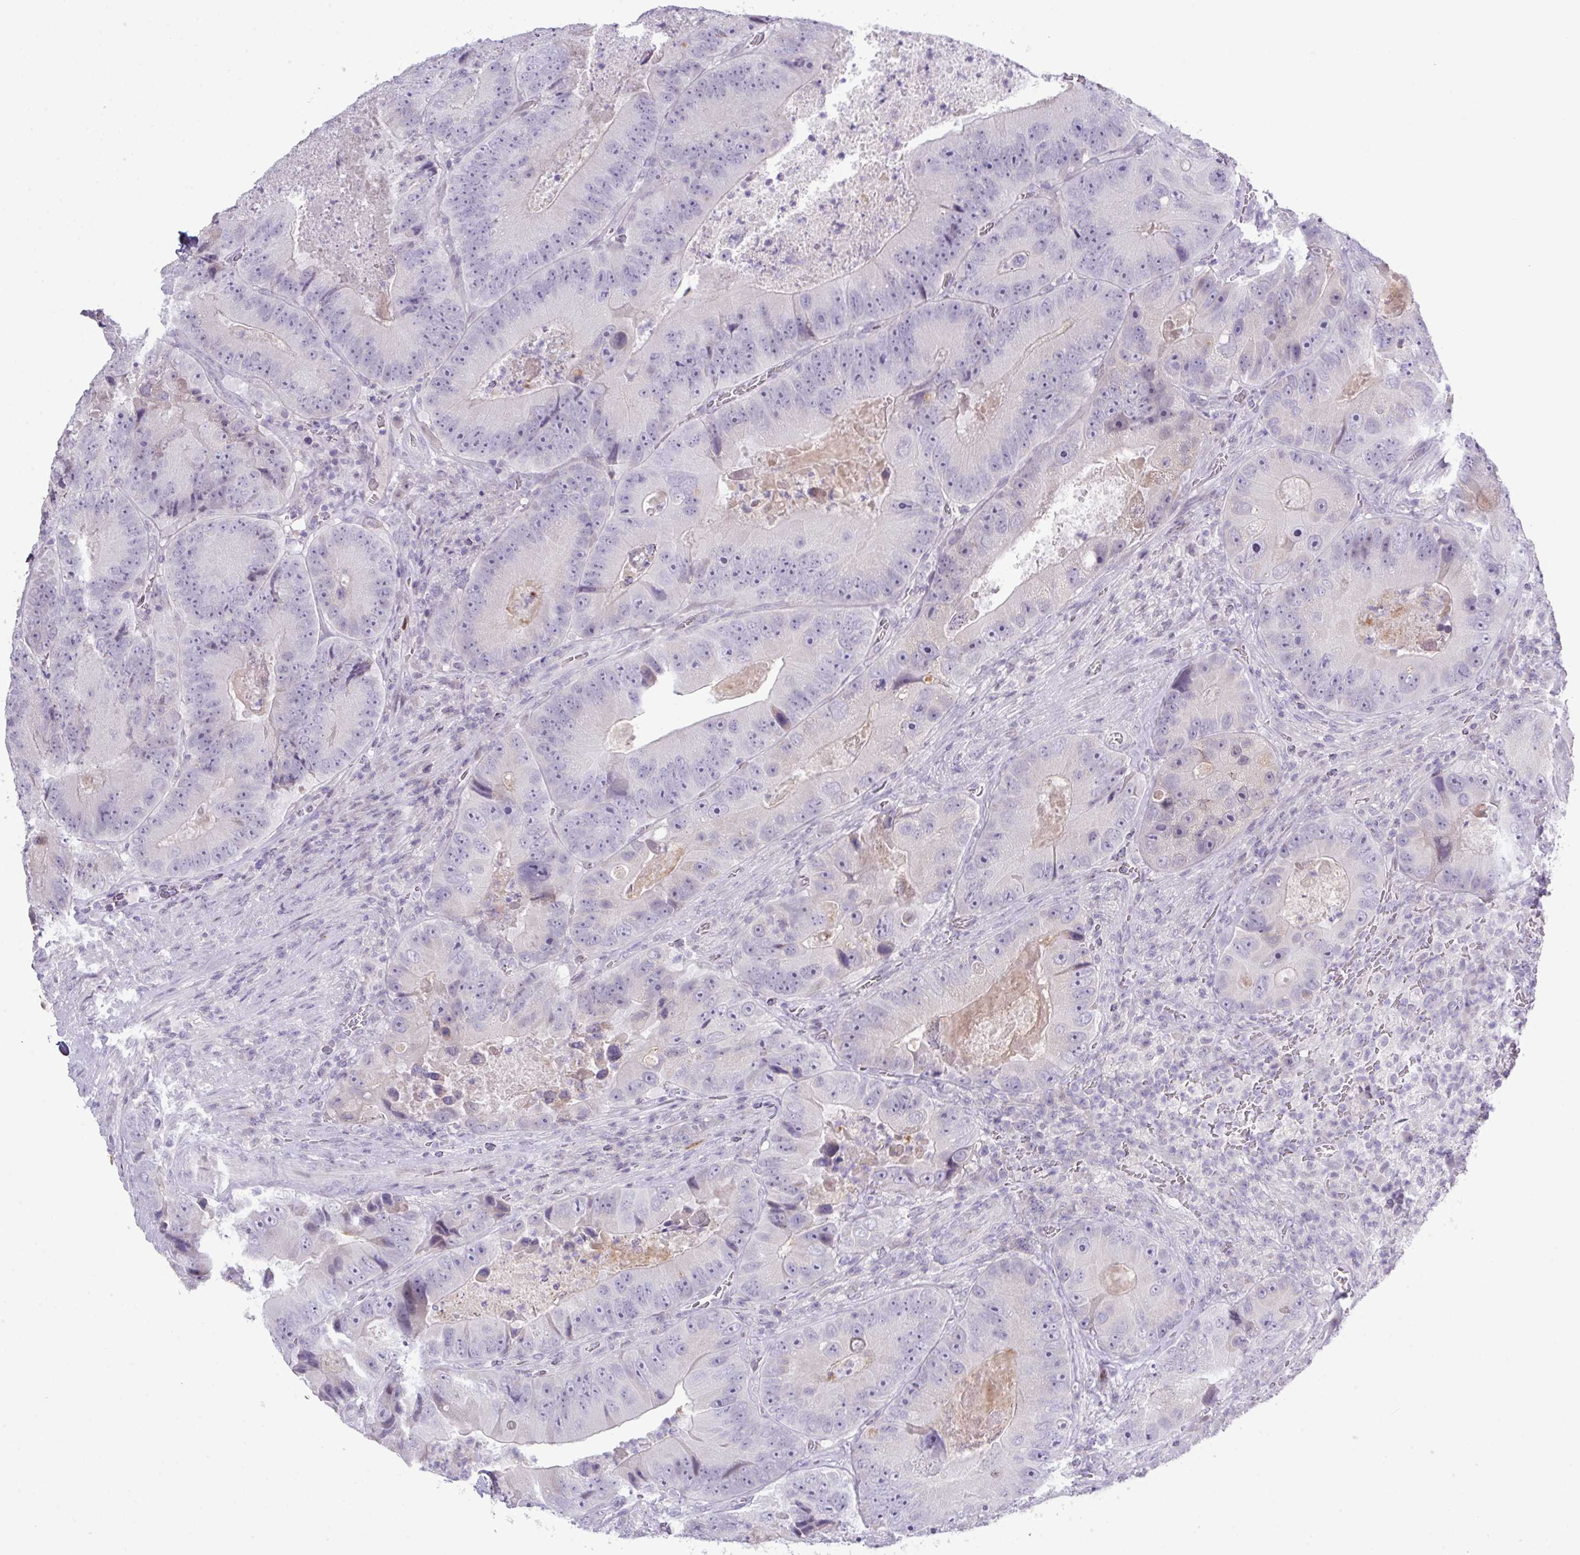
{"staining": {"intensity": "negative", "quantity": "none", "location": "none"}, "tissue": "colorectal cancer", "cell_type": "Tumor cells", "image_type": "cancer", "snomed": [{"axis": "morphology", "description": "Adenocarcinoma, NOS"}, {"axis": "topography", "description": "Colon"}], "caption": "High magnification brightfield microscopy of colorectal adenocarcinoma stained with DAB (brown) and counterstained with hematoxylin (blue): tumor cells show no significant positivity. (DAB immunohistochemistry (IHC) visualized using brightfield microscopy, high magnification).", "gene": "ANKRD13B", "patient": {"sex": "female", "age": 86}}